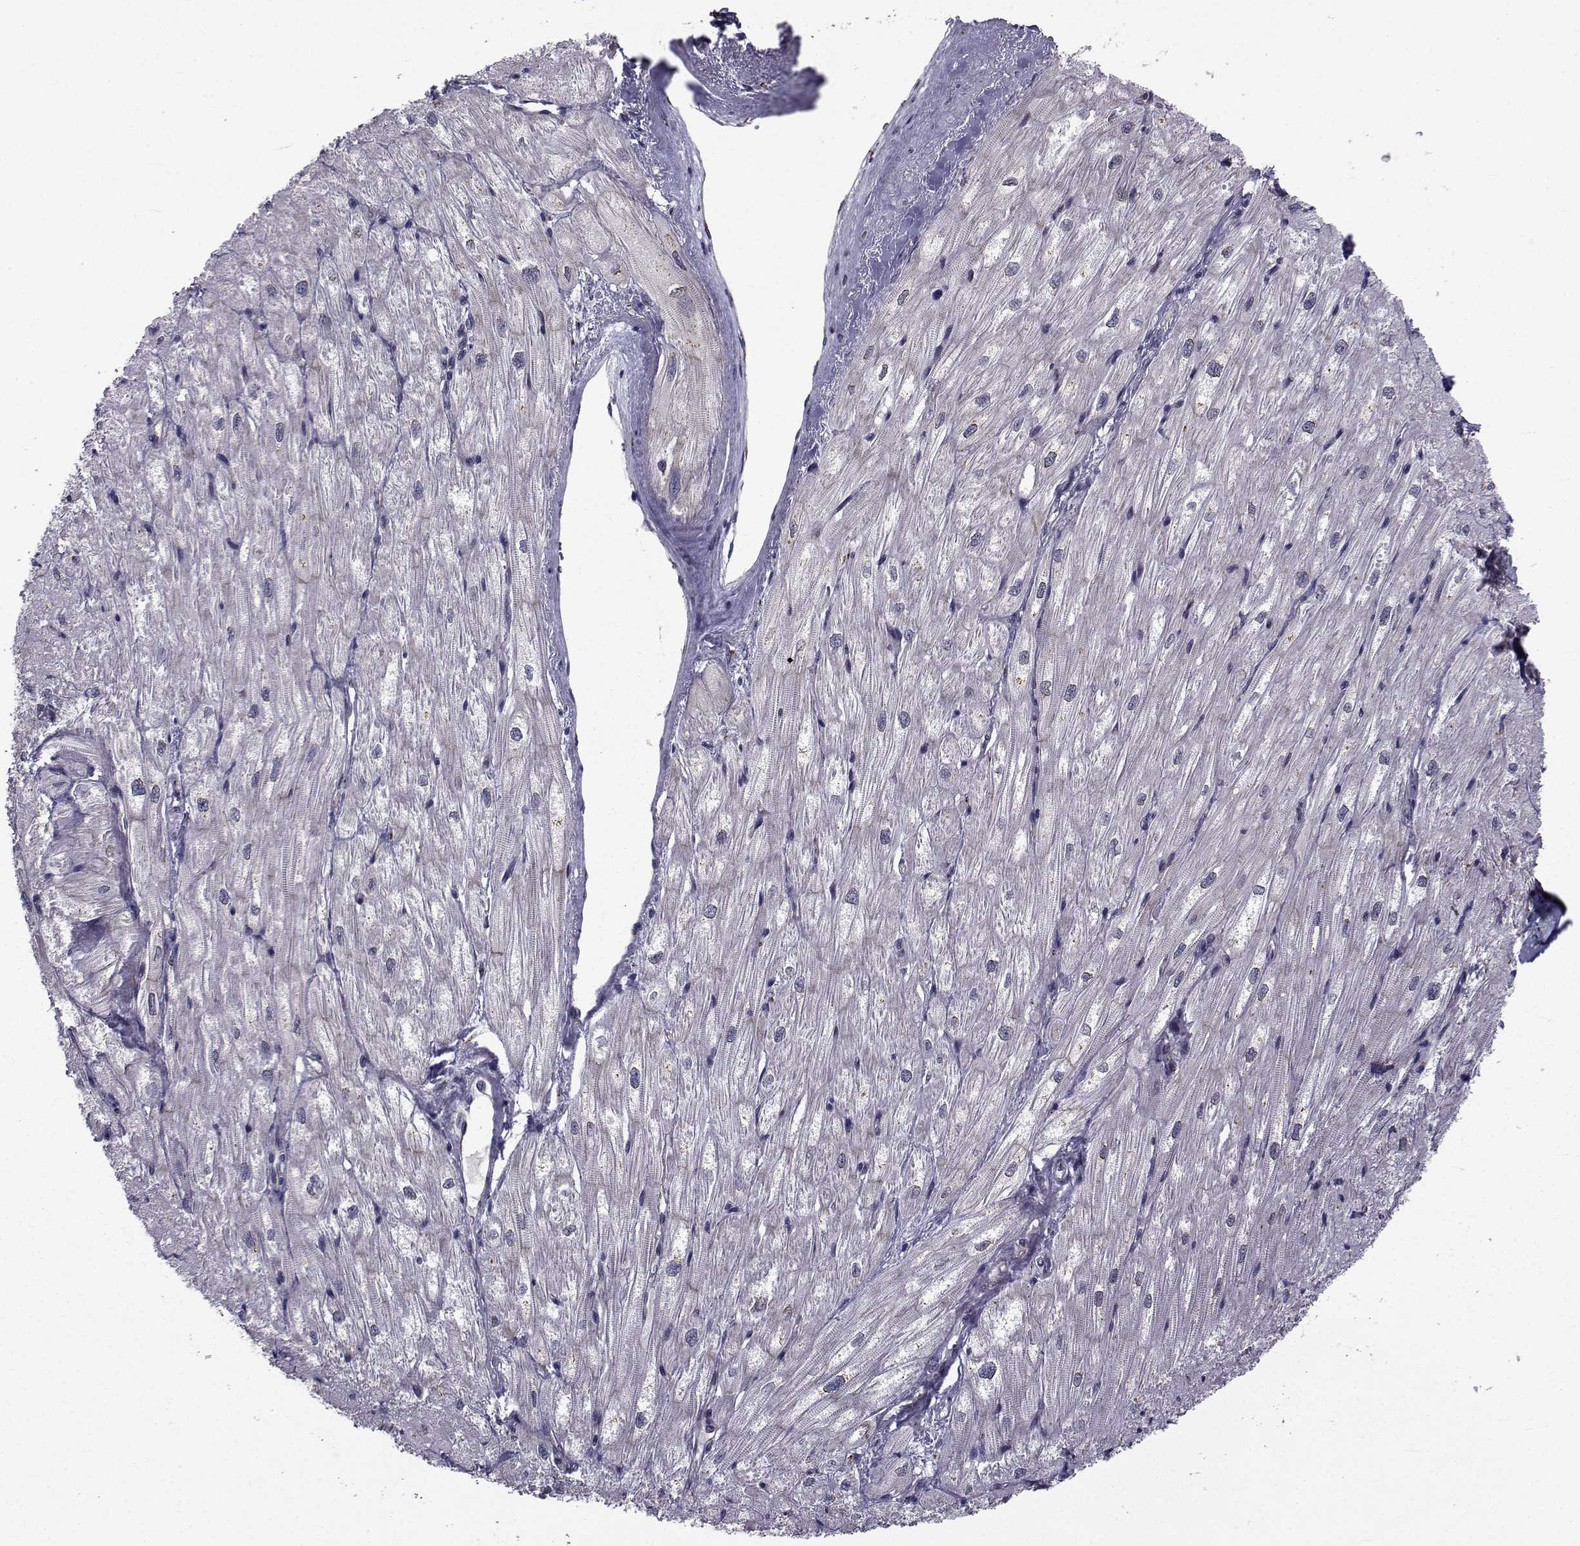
{"staining": {"intensity": "weak", "quantity": "<25%", "location": "cytoplasmic/membranous"}, "tissue": "heart muscle", "cell_type": "Cardiomyocytes", "image_type": "normal", "snomed": [{"axis": "morphology", "description": "Normal tissue, NOS"}, {"axis": "topography", "description": "Heart"}], "caption": "IHC micrograph of unremarkable heart muscle: human heart muscle stained with DAB shows no significant protein positivity in cardiomyocytes.", "gene": "ATP6V1C2", "patient": {"sex": "male", "age": 57}}